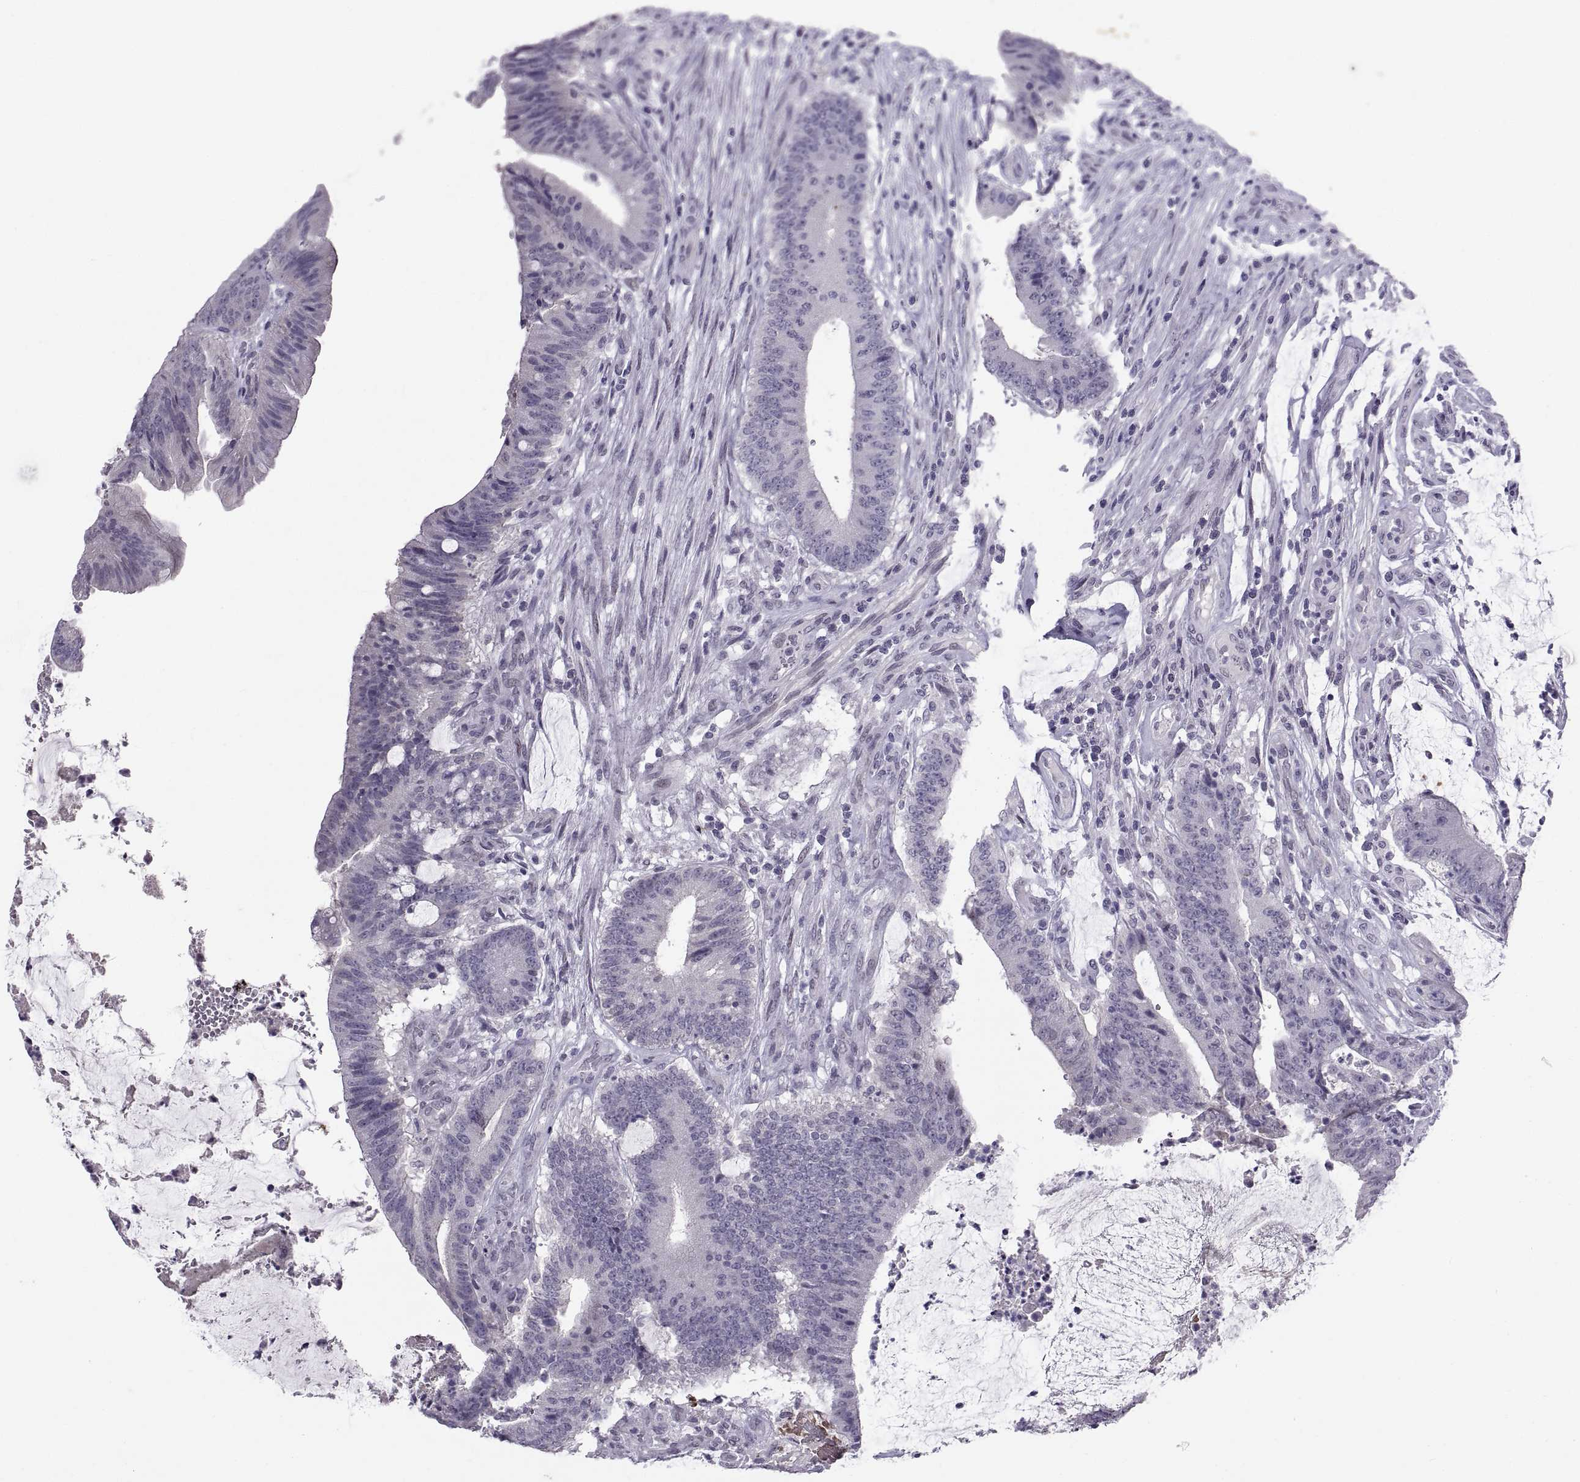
{"staining": {"intensity": "negative", "quantity": "none", "location": "none"}, "tissue": "colorectal cancer", "cell_type": "Tumor cells", "image_type": "cancer", "snomed": [{"axis": "morphology", "description": "Adenocarcinoma, NOS"}, {"axis": "topography", "description": "Colon"}], "caption": "Immunohistochemical staining of human colorectal adenocarcinoma exhibits no significant staining in tumor cells. Brightfield microscopy of immunohistochemistry stained with DAB (3,3'-diaminobenzidine) (brown) and hematoxylin (blue), captured at high magnification.", "gene": "KRT77", "patient": {"sex": "female", "age": 43}}